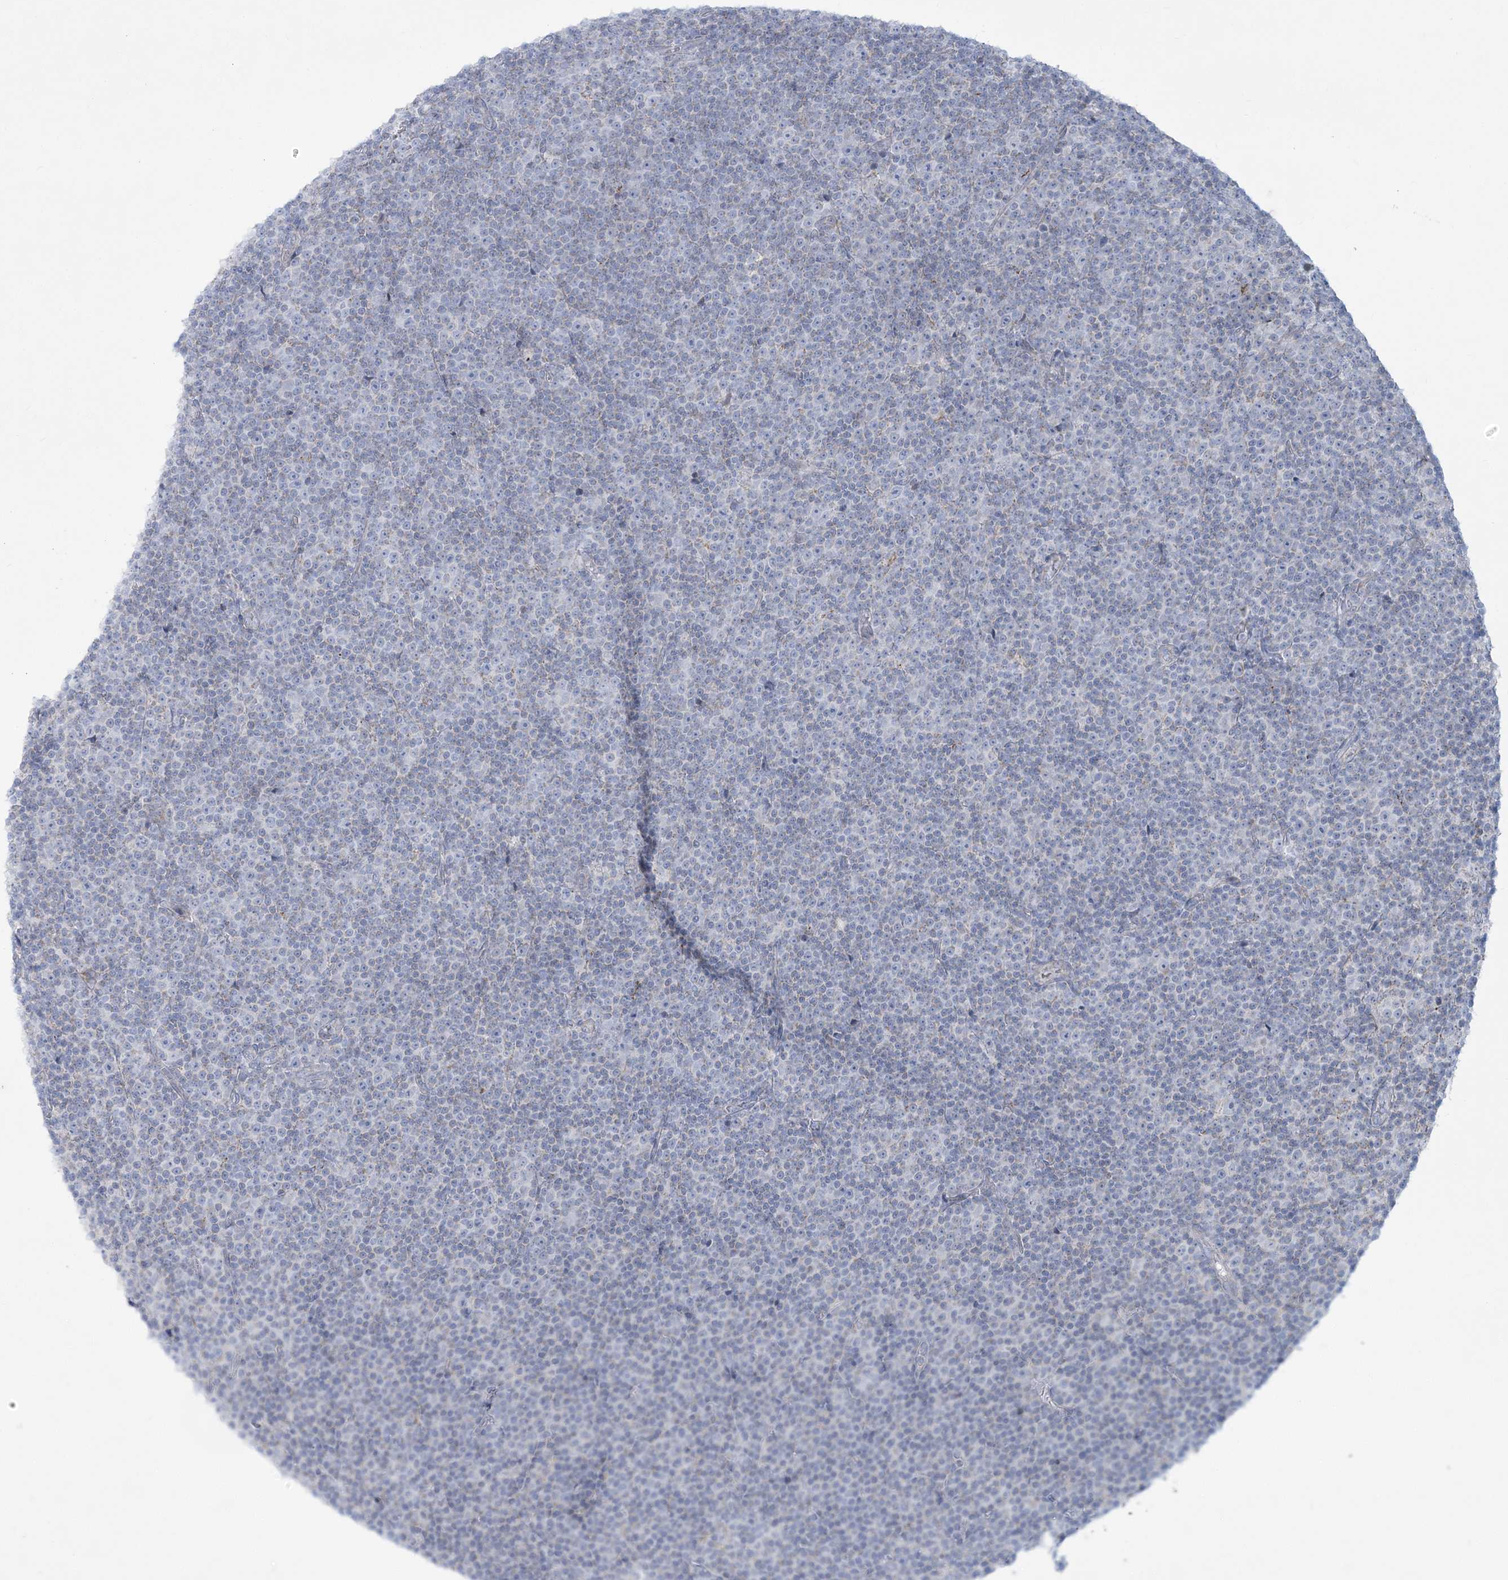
{"staining": {"intensity": "negative", "quantity": "none", "location": "none"}, "tissue": "lymphoma", "cell_type": "Tumor cells", "image_type": "cancer", "snomed": [{"axis": "morphology", "description": "Malignant lymphoma, non-Hodgkin's type, Low grade"}, {"axis": "topography", "description": "Lymph node"}], "caption": "IHC histopathology image of neoplastic tissue: lymphoma stained with DAB (3,3'-diaminobenzidine) shows no significant protein staining in tumor cells.", "gene": "TBC1D7", "patient": {"sex": "female", "age": 67}}